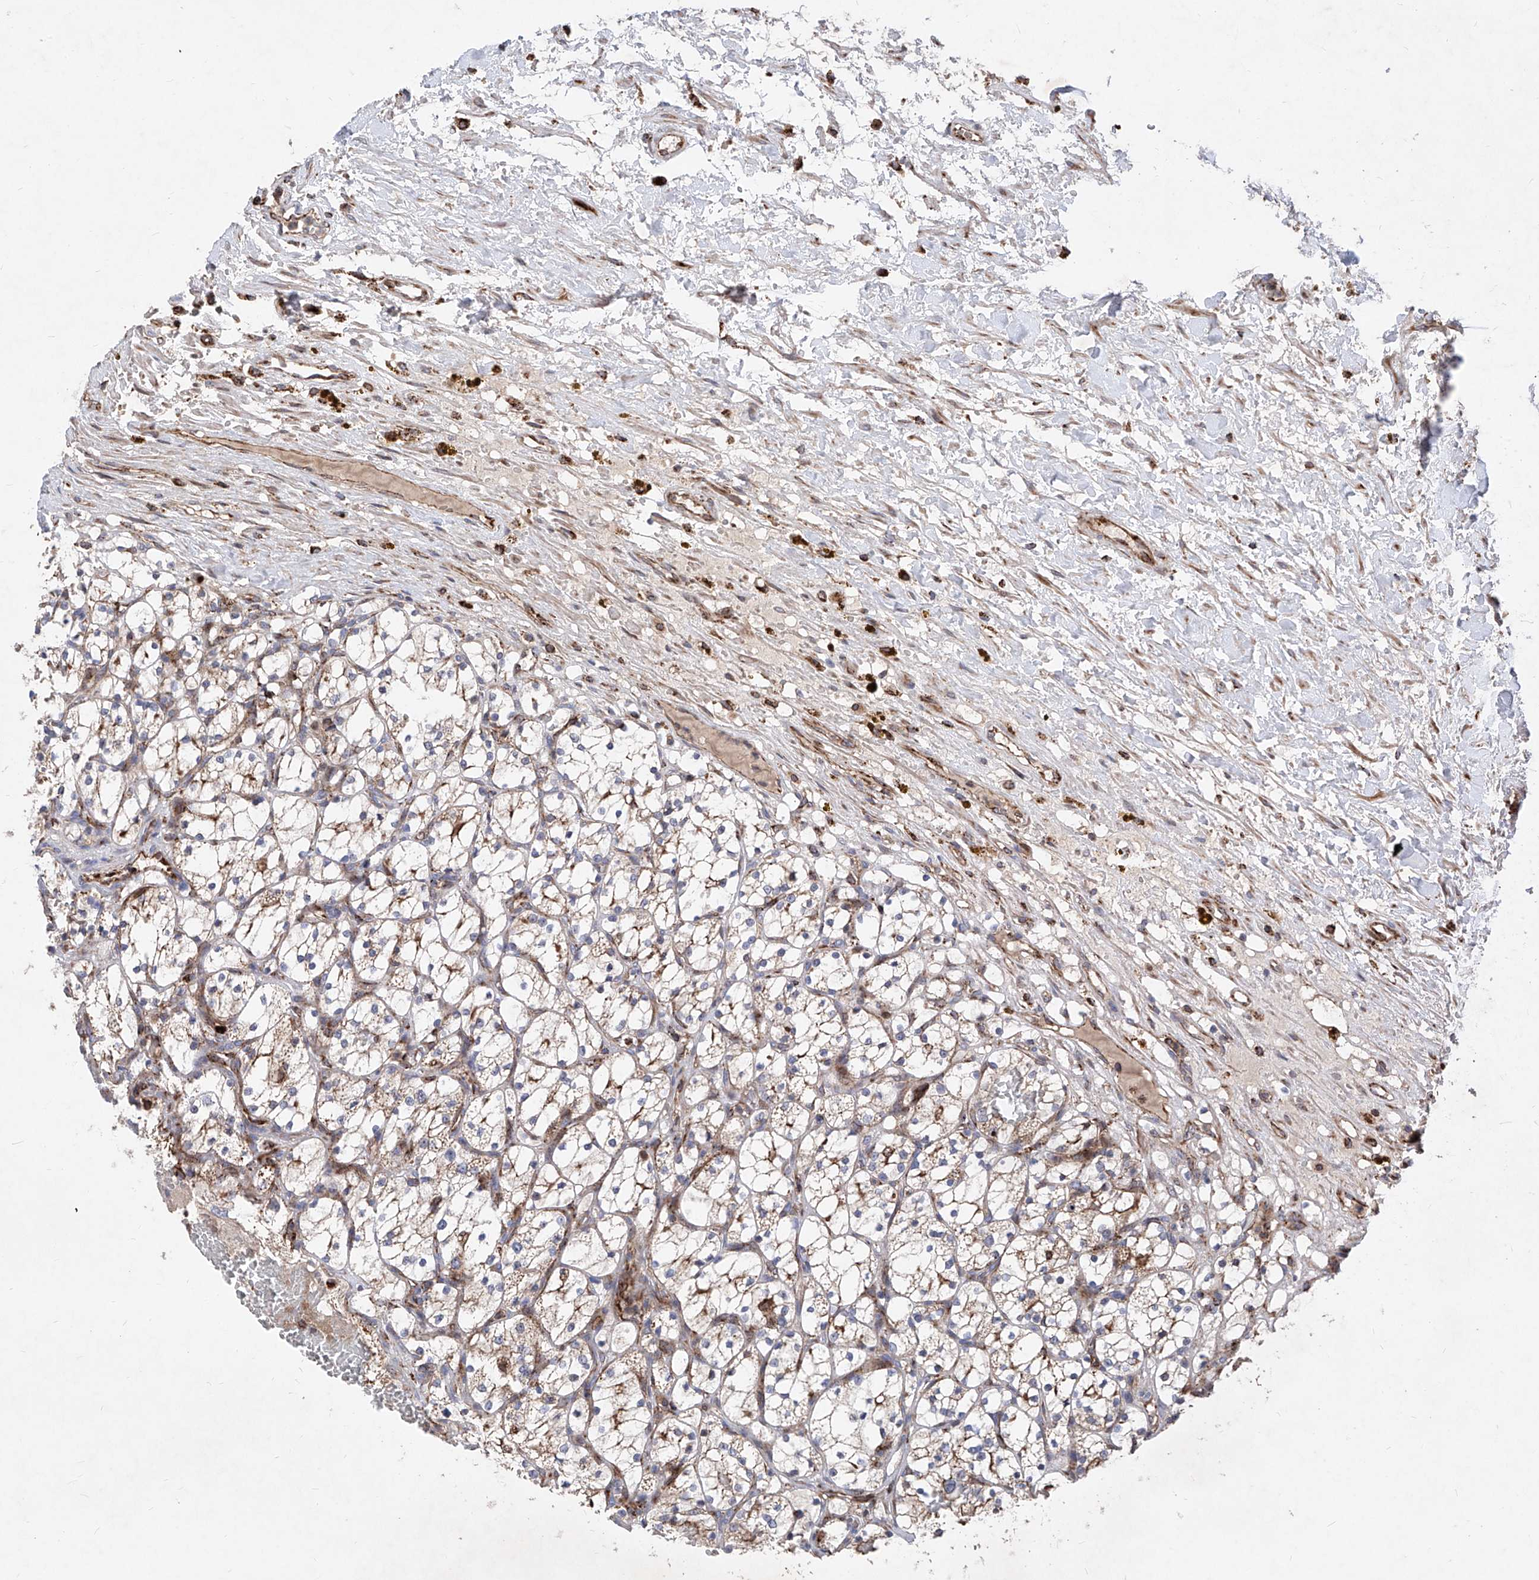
{"staining": {"intensity": "weak", "quantity": ">75%", "location": "cytoplasmic/membranous"}, "tissue": "renal cancer", "cell_type": "Tumor cells", "image_type": "cancer", "snomed": [{"axis": "morphology", "description": "Adenocarcinoma, NOS"}, {"axis": "topography", "description": "Kidney"}], "caption": "Immunohistochemistry (IHC) (DAB) staining of adenocarcinoma (renal) displays weak cytoplasmic/membranous protein expression in approximately >75% of tumor cells. The staining was performed using DAB (3,3'-diaminobenzidine), with brown indicating positive protein expression. Nuclei are stained blue with hematoxylin.", "gene": "SEMA6A", "patient": {"sex": "female", "age": 69}}